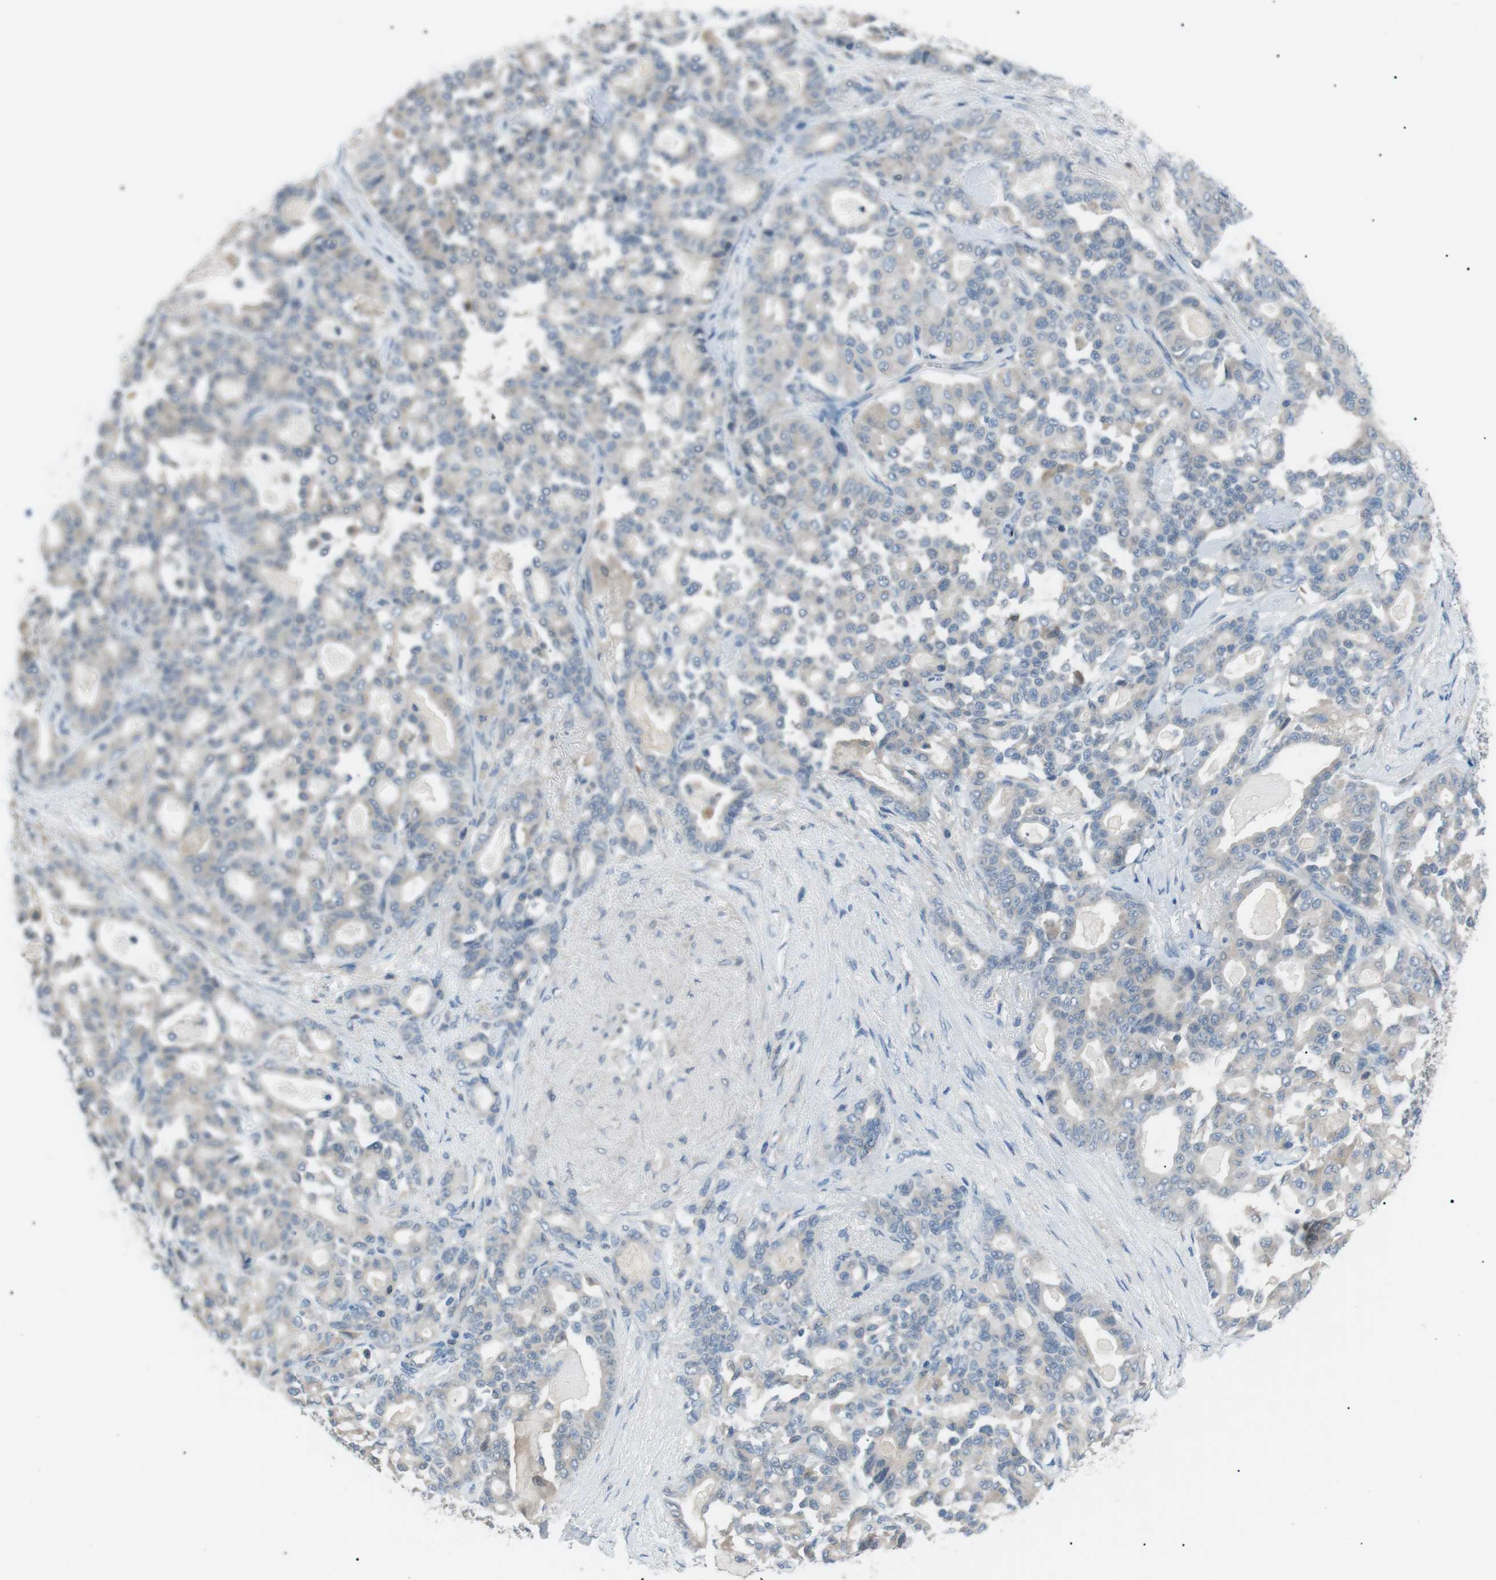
{"staining": {"intensity": "negative", "quantity": "none", "location": "none"}, "tissue": "pancreatic cancer", "cell_type": "Tumor cells", "image_type": "cancer", "snomed": [{"axis": "morphology", "description": "Adenocarcinoma, NOS"}, {"axis": "topography", "description": "Pancreas"}], "caption": "The photomicrograph shows no staining of tumor cells in pancreatic adenocarcinoma.", "gene": "CDH26", "patient": {"sex": "male", "age": 63}}